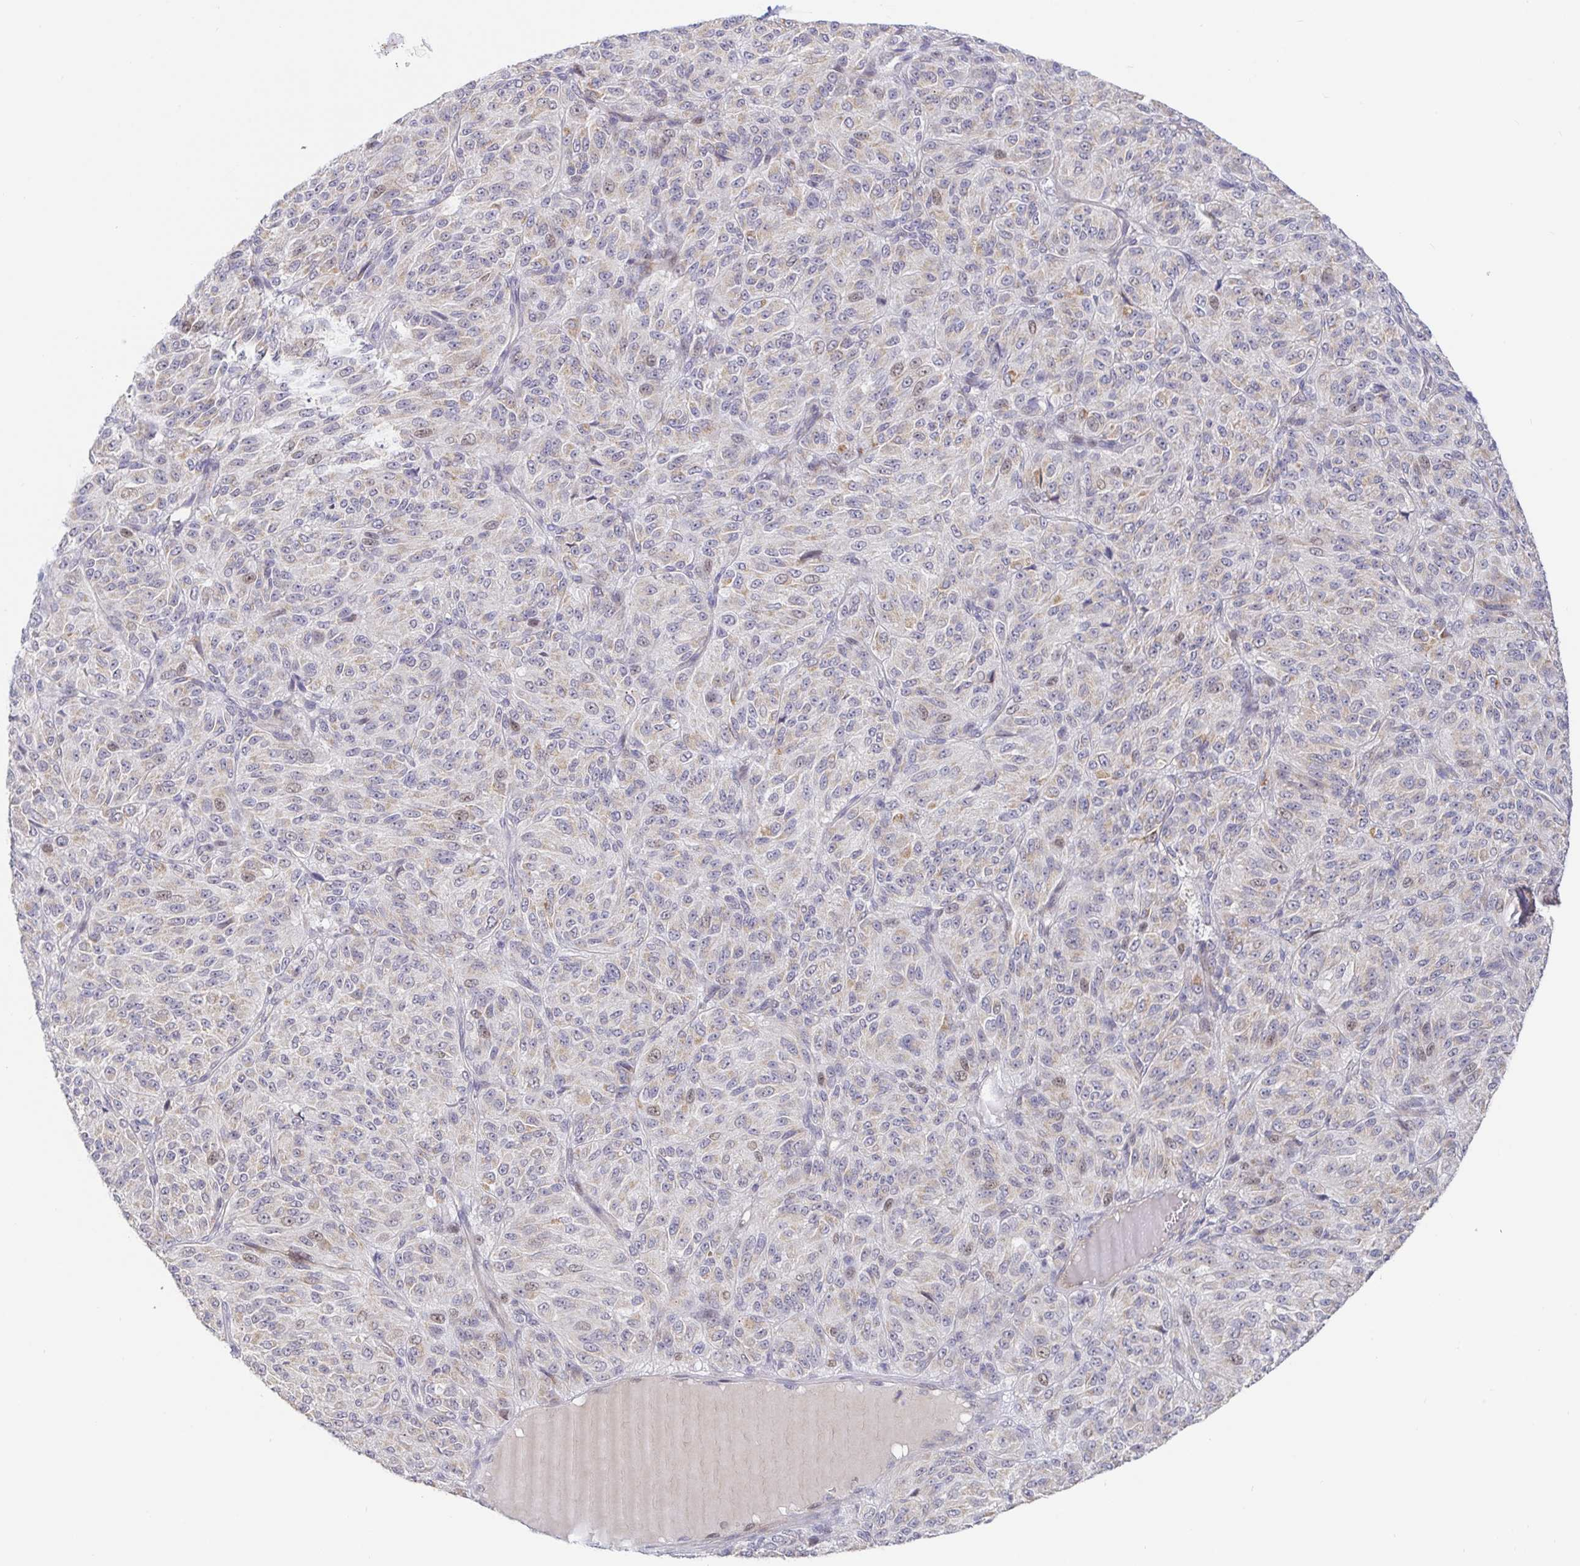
{"staining": {"intensity": "weak", "quantity": "<25%", "location": "cytoplasmic/membranous,nuclear"}, "tissue": "melanoma", "cell_type": "Tumor cells", "image_type": "cancer", "snomed": [{"axis": "morphology", "description": "Malignant melanoma, Metastatic site"}, {"axis": "topography", "description": "Brain"}], "caption": "Immunohistochemical staining of human melanoma reveals no significant expression in tumor cells.", "gene": "CIT", "patient": {"sex": "female", "age": 56}}